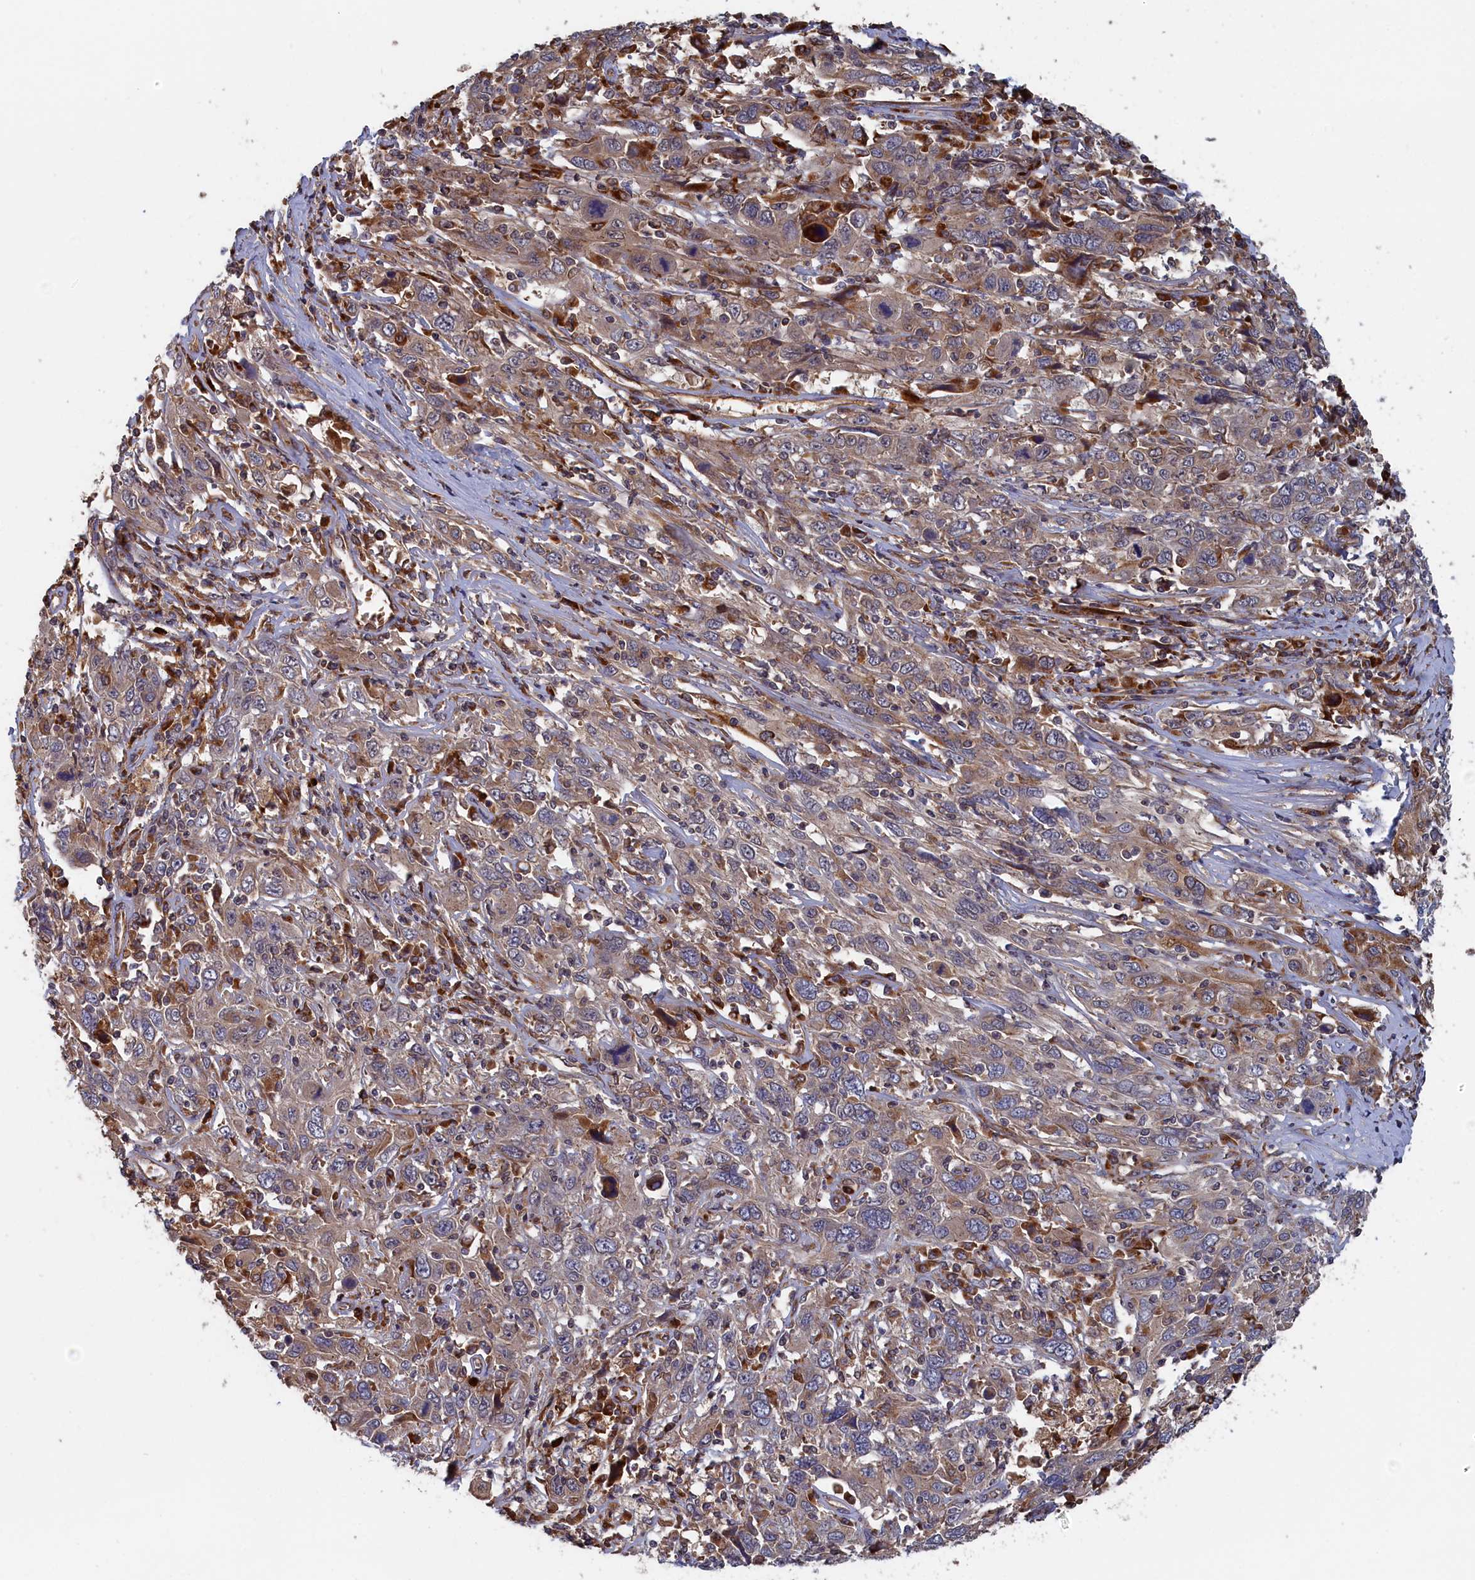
{"staining": {"intensity": "weak", "quantity": "25%-75%", "location": "cytoplasmic/membranous"}, "tissue": "cervical cancer", "cell_type": "Tumor cells", "image_type": "cancer", "snomed": [{"axis": "morphology", "description": "Squamous cell carcinoma, NOS"}, {"axis": "topography", "description": "Cervix"}], "caption": "A brown stain labels weak cytoplasmic/membranous positivity of a protein in human squamous cell carcinoma (cervical) tumor cells.", "gene": "TRAPPC2L", "patient": {"sex": "female", "age": 46}}